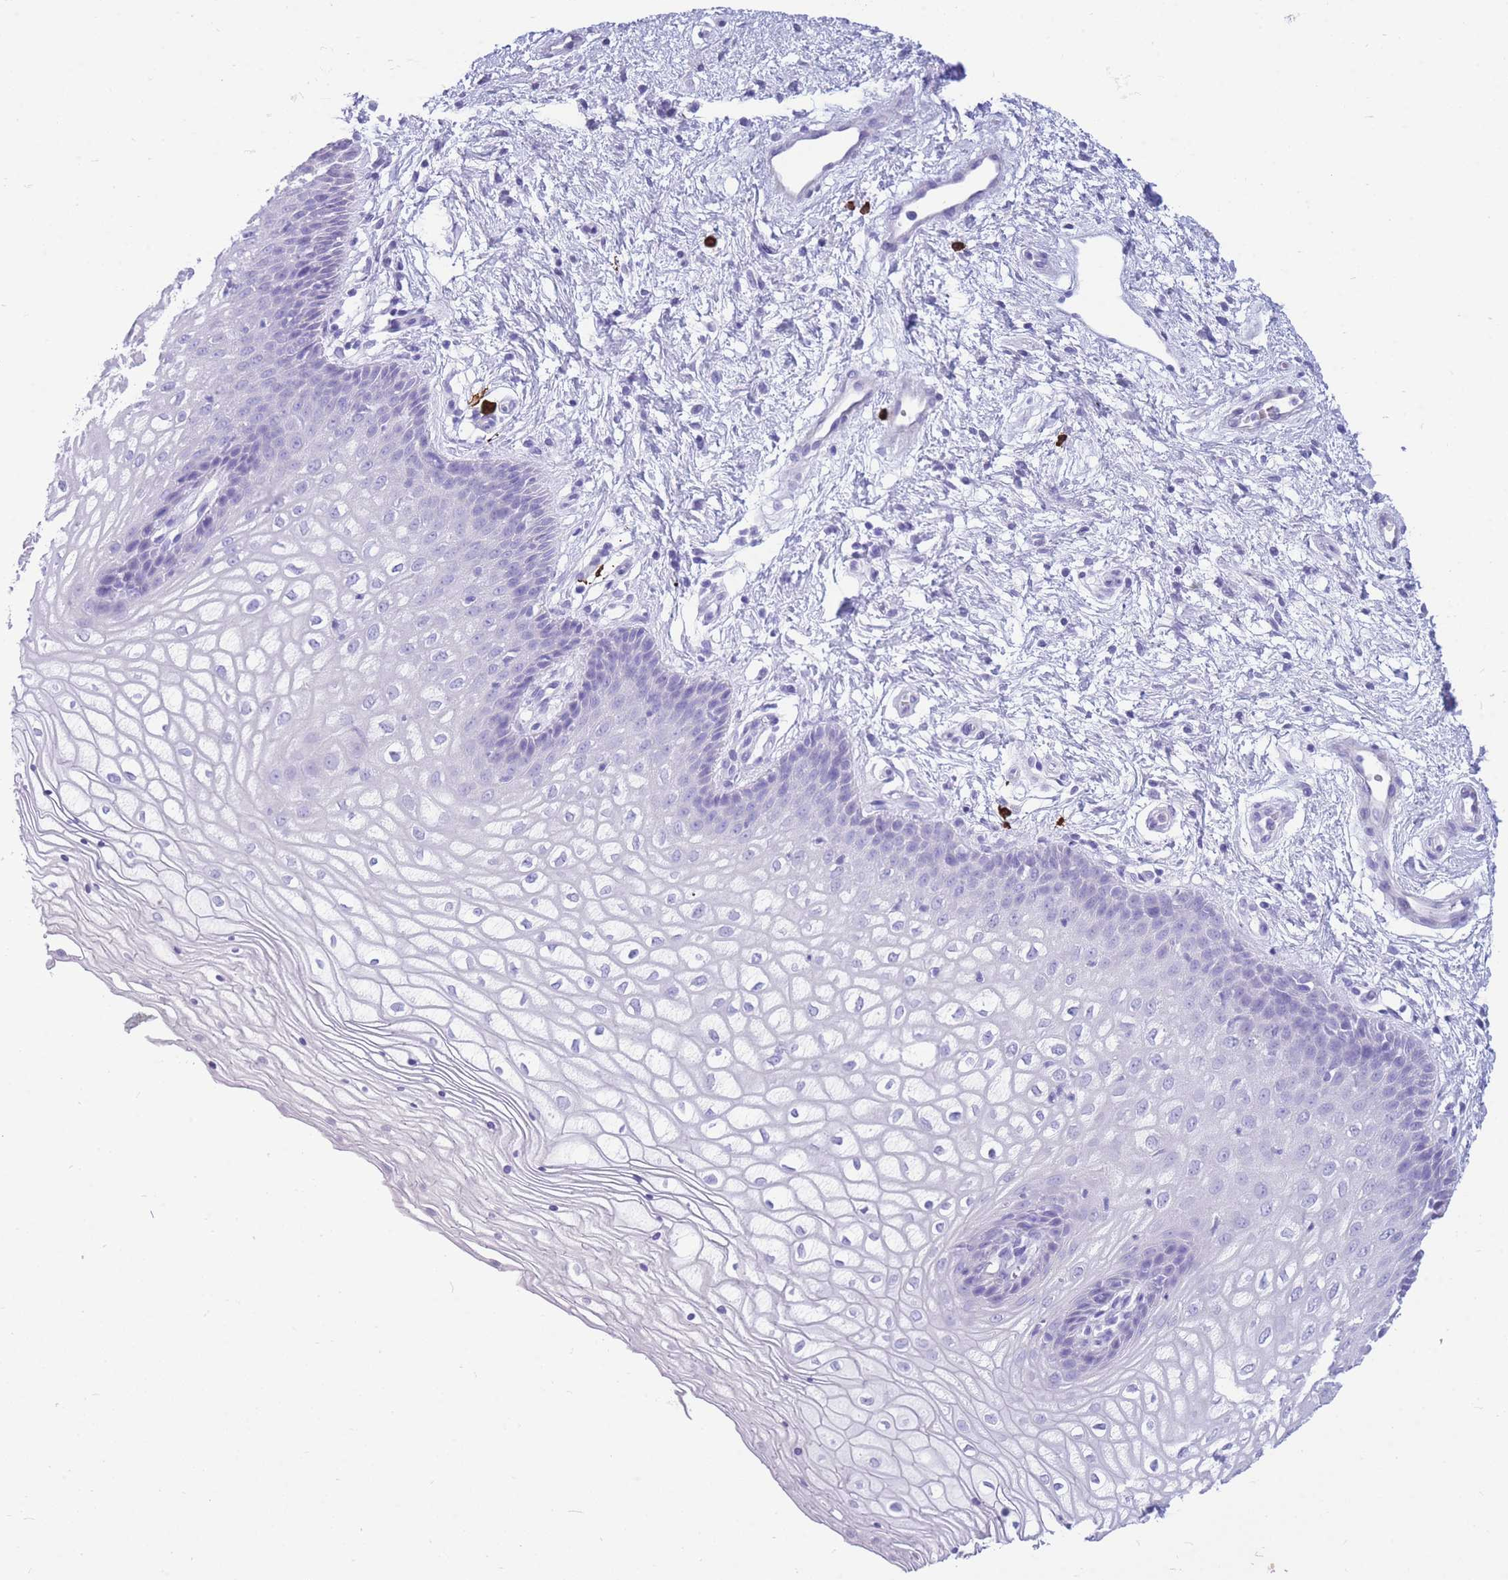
{"staining": {"intensity": "negative", "quantity": "none", "location": "none"}, "tissue": "vagina", "cell_type": "Squamous epithelial cells", "image_type": "normal", "snomed": [{"axis": "morphology", "description": "Normal tissue, NOS"}, {"axis": "topography", "description": "Vagina"}], "caption": "Immunohistochemistry (IHC) micrograph of benign vagina: vagina stained with DAB exhibits no significant protein staining in squamous epithelial cells. (DAB IHC with hematoxylin counter stain).", "gene": "ZFP62", "patient": {"sex": "female", "age": 34}}